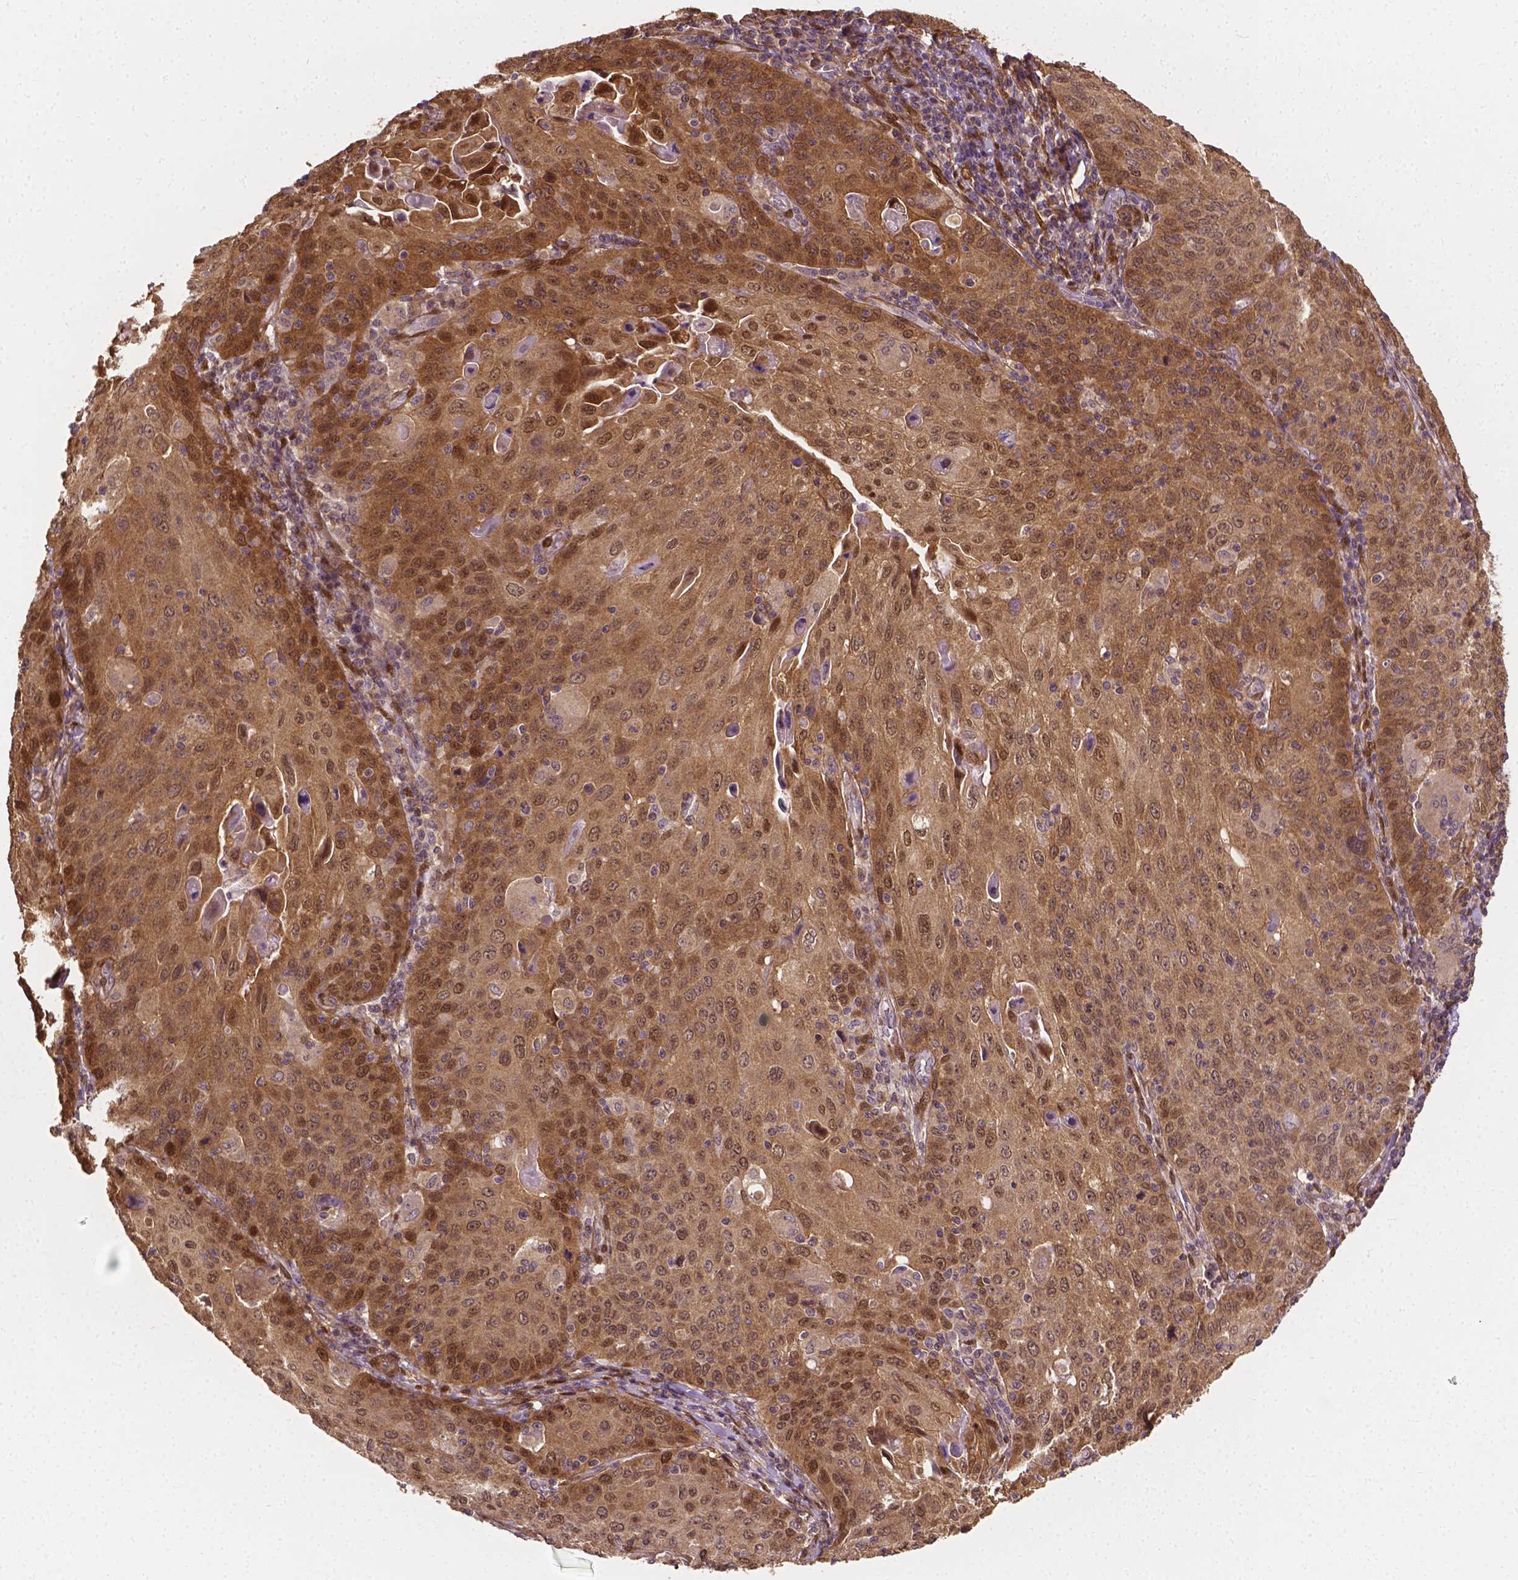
{"staining": {"intensity": "moderate", "quantity": ">75%", "location": "cytoplasmic/membranous,nuclear"}, "tissue": "cervical cancer", "cell_type": "Tumor cells", "image_type": "cancer", "snomed": [{"axis": "morphology", "description": "Squamous cell carcinoma, NOS"}, {"axis": "topography", "description": "Cervix"}], "caption": "A brown stain labels moderate cytoplasmic/membranous and nuclear positivity of a protein in cervical cancer (squamous cell carcinoma) tumor cells.", "gene": "YAP1", "patient": {"sex": "female", "age": 65}}